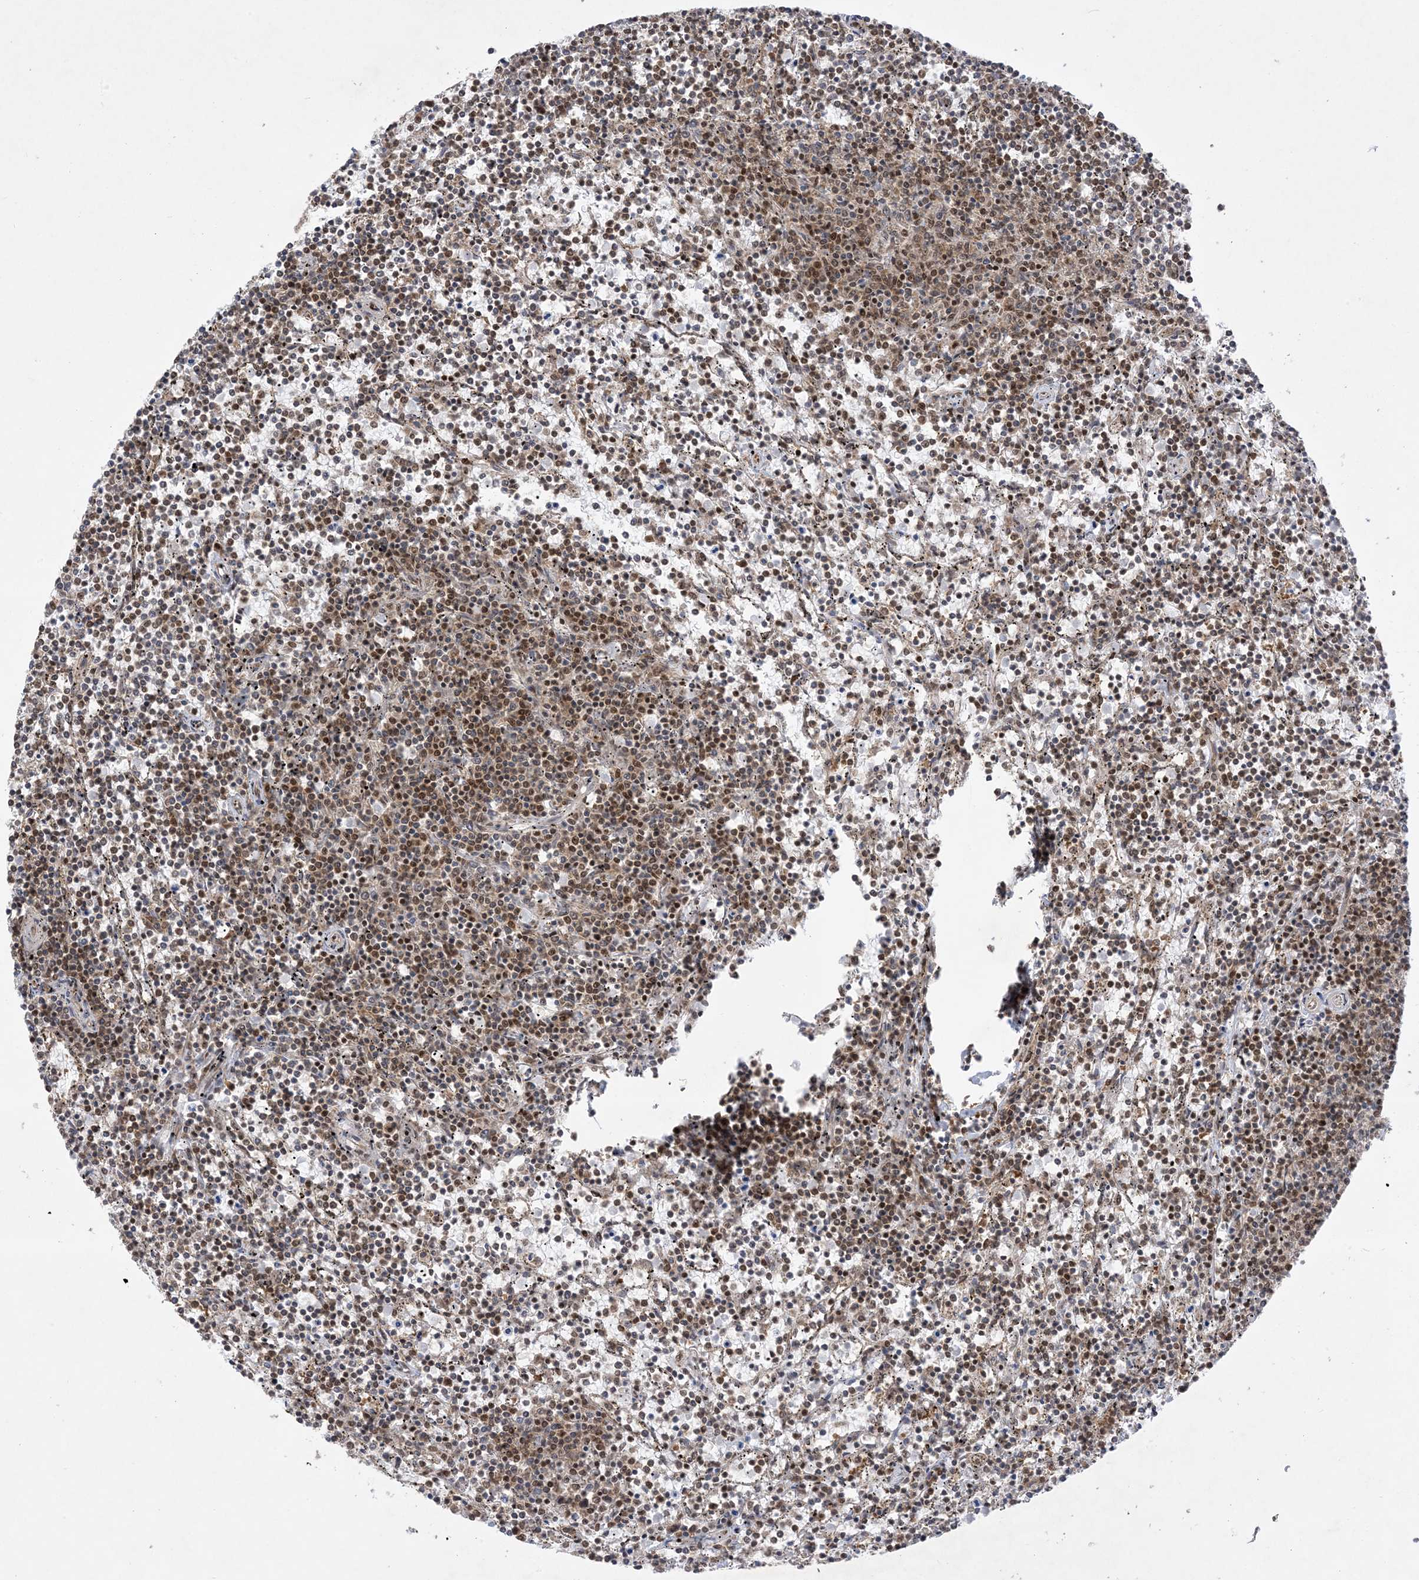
{"staining": {"intensity": "moderate", "quantity": "25%-75%", "location": "cytoplasmic/membranous,nuclear"}, "tissue": "lymphoma", "cell_type": "Tumor cells", "image_type": "cancer", "snomed": [{"axis": "morphology", "description": "Malignant lymphoma, non-Hodgkin's type, Low grade"}, {"axis": "topography", "description": "Spleen"}], "caption": "Lymphoma was stained to show a protein in brown. There is medium levels of moderate cytoplasmic/membranous and nuclear positivity in about 25%-75% of tumor cells. The staining is performed using DAB (3,3'-diaminobenzidine) brown chromogen to label protein expression. The nuclei are counter-stained blue using hematoxylin.", "gene": "SOGA3", "patient": {"sex": "female", "age": 50}}